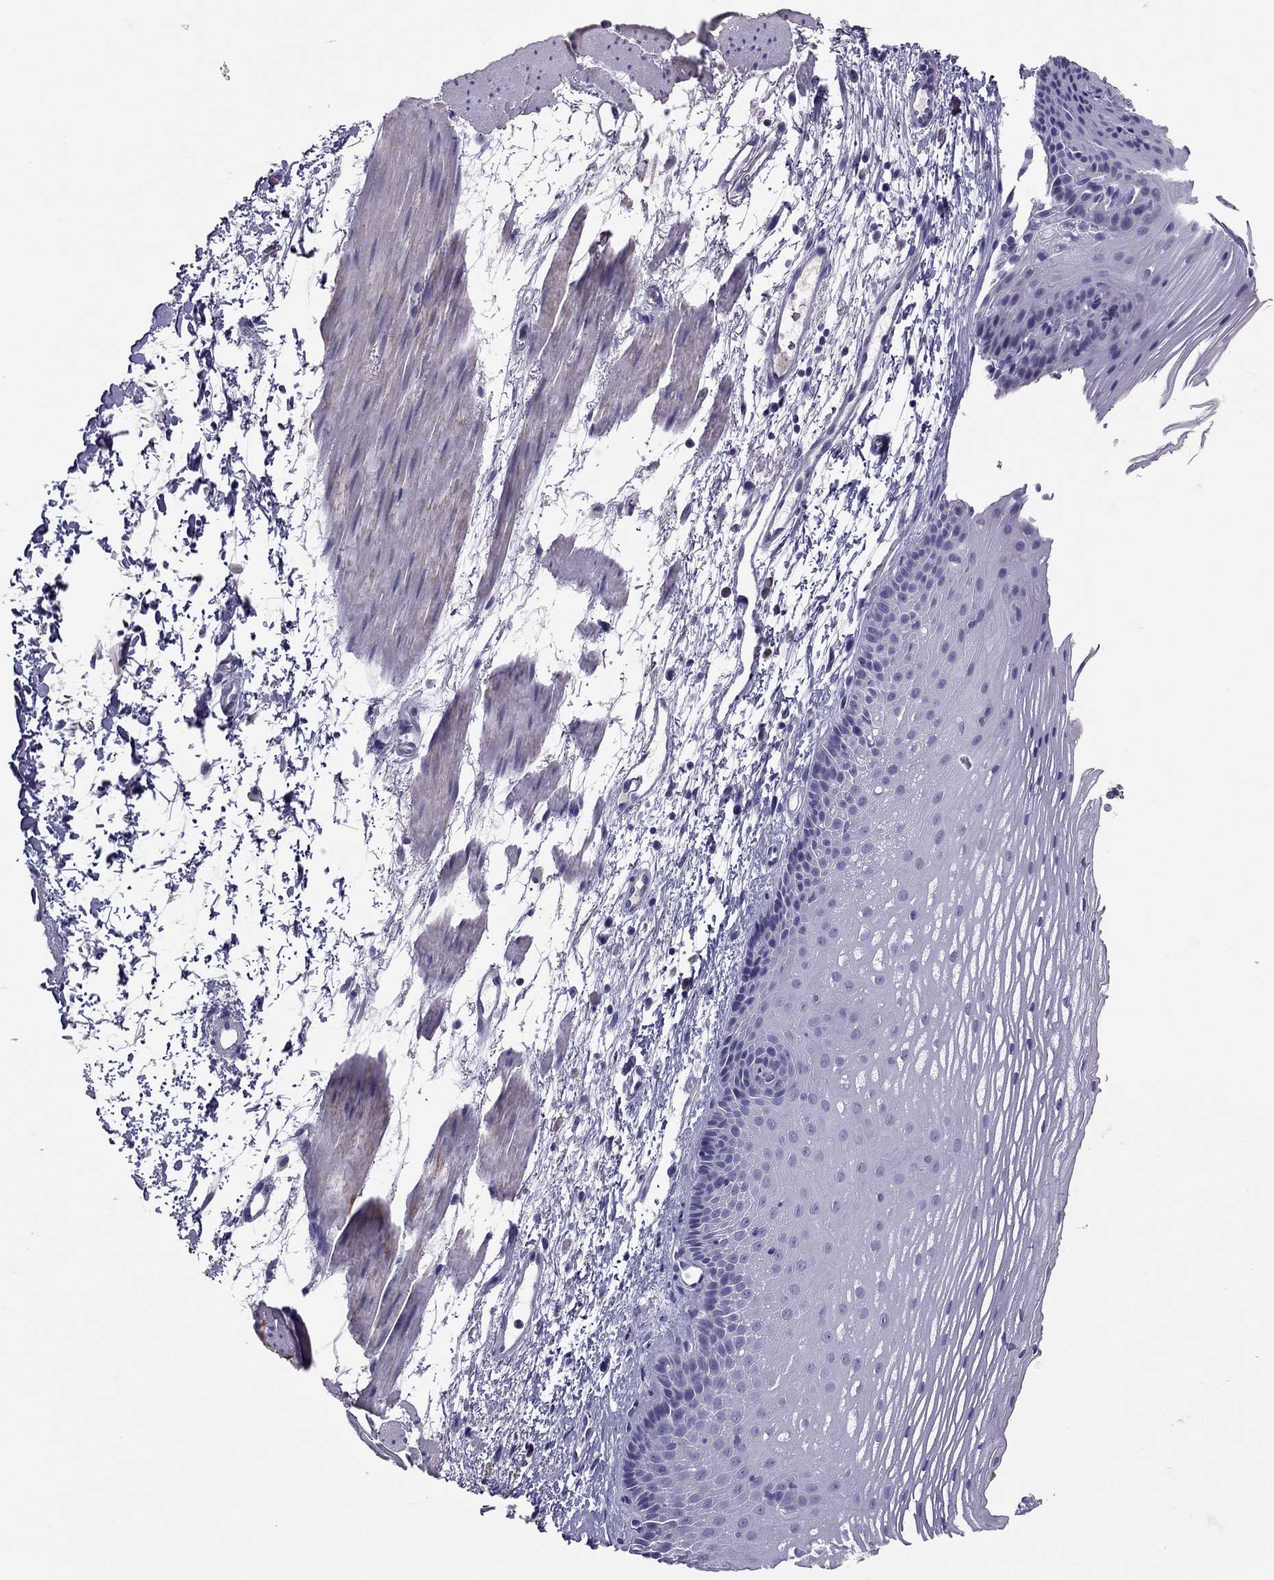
{"staining": {"intensity": "negative", "quantity": "none", "location": "none"}, "tissue": "esophagus", "cell_type": "Squamous epithelial cells", "image_type": "normal", "snomed": [{"axis": "morphology", "description": "Normal tissue, NOS"}, {"axis": "topography", "description": "Esophagus"}], "caption": "An image of esophagus stained for a protein displays no brown staining in squamous epithelial cells.", "gene": "FRMD1", "patient": {"sex": "male", "age": 76}}